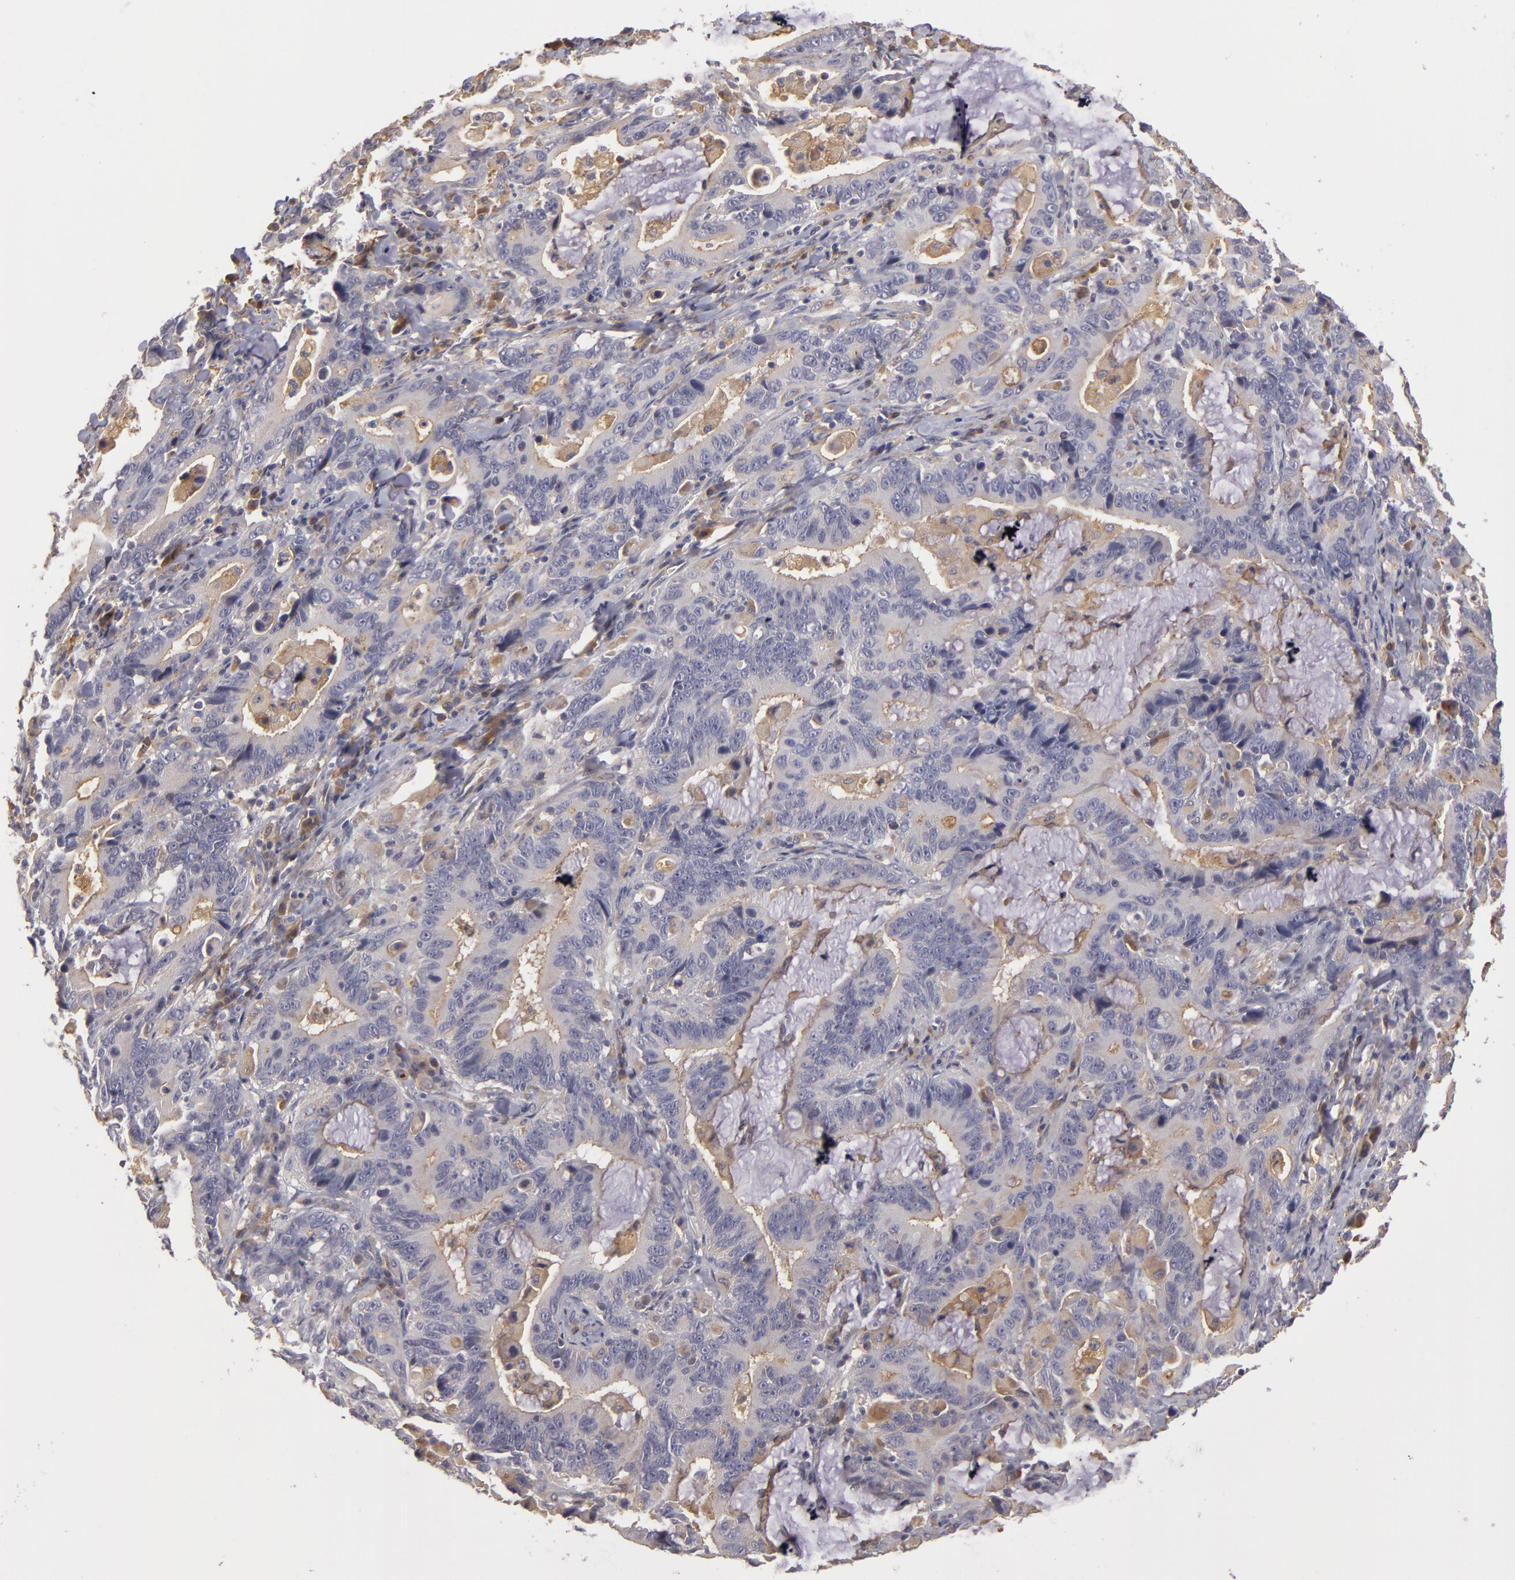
{"staining": {"intensity": "negative", "quantity": "none", "location": "none"}, "tissue": "stomach cancer", "cell_type": "Tumor cells", "image_type": "cancer", "snomed": [{"axis": "morphology", "description": "Adenocarcinoma, NOS"}, {"axis": "topography", "description": "Stomach, upper"}], "caption": "Image shows no protein expression in tumor cells of stomach cancer (adenocarcinoma) tissue.", "gene": "ZNF229", "patient": {"sex": "male", "age": 63}}